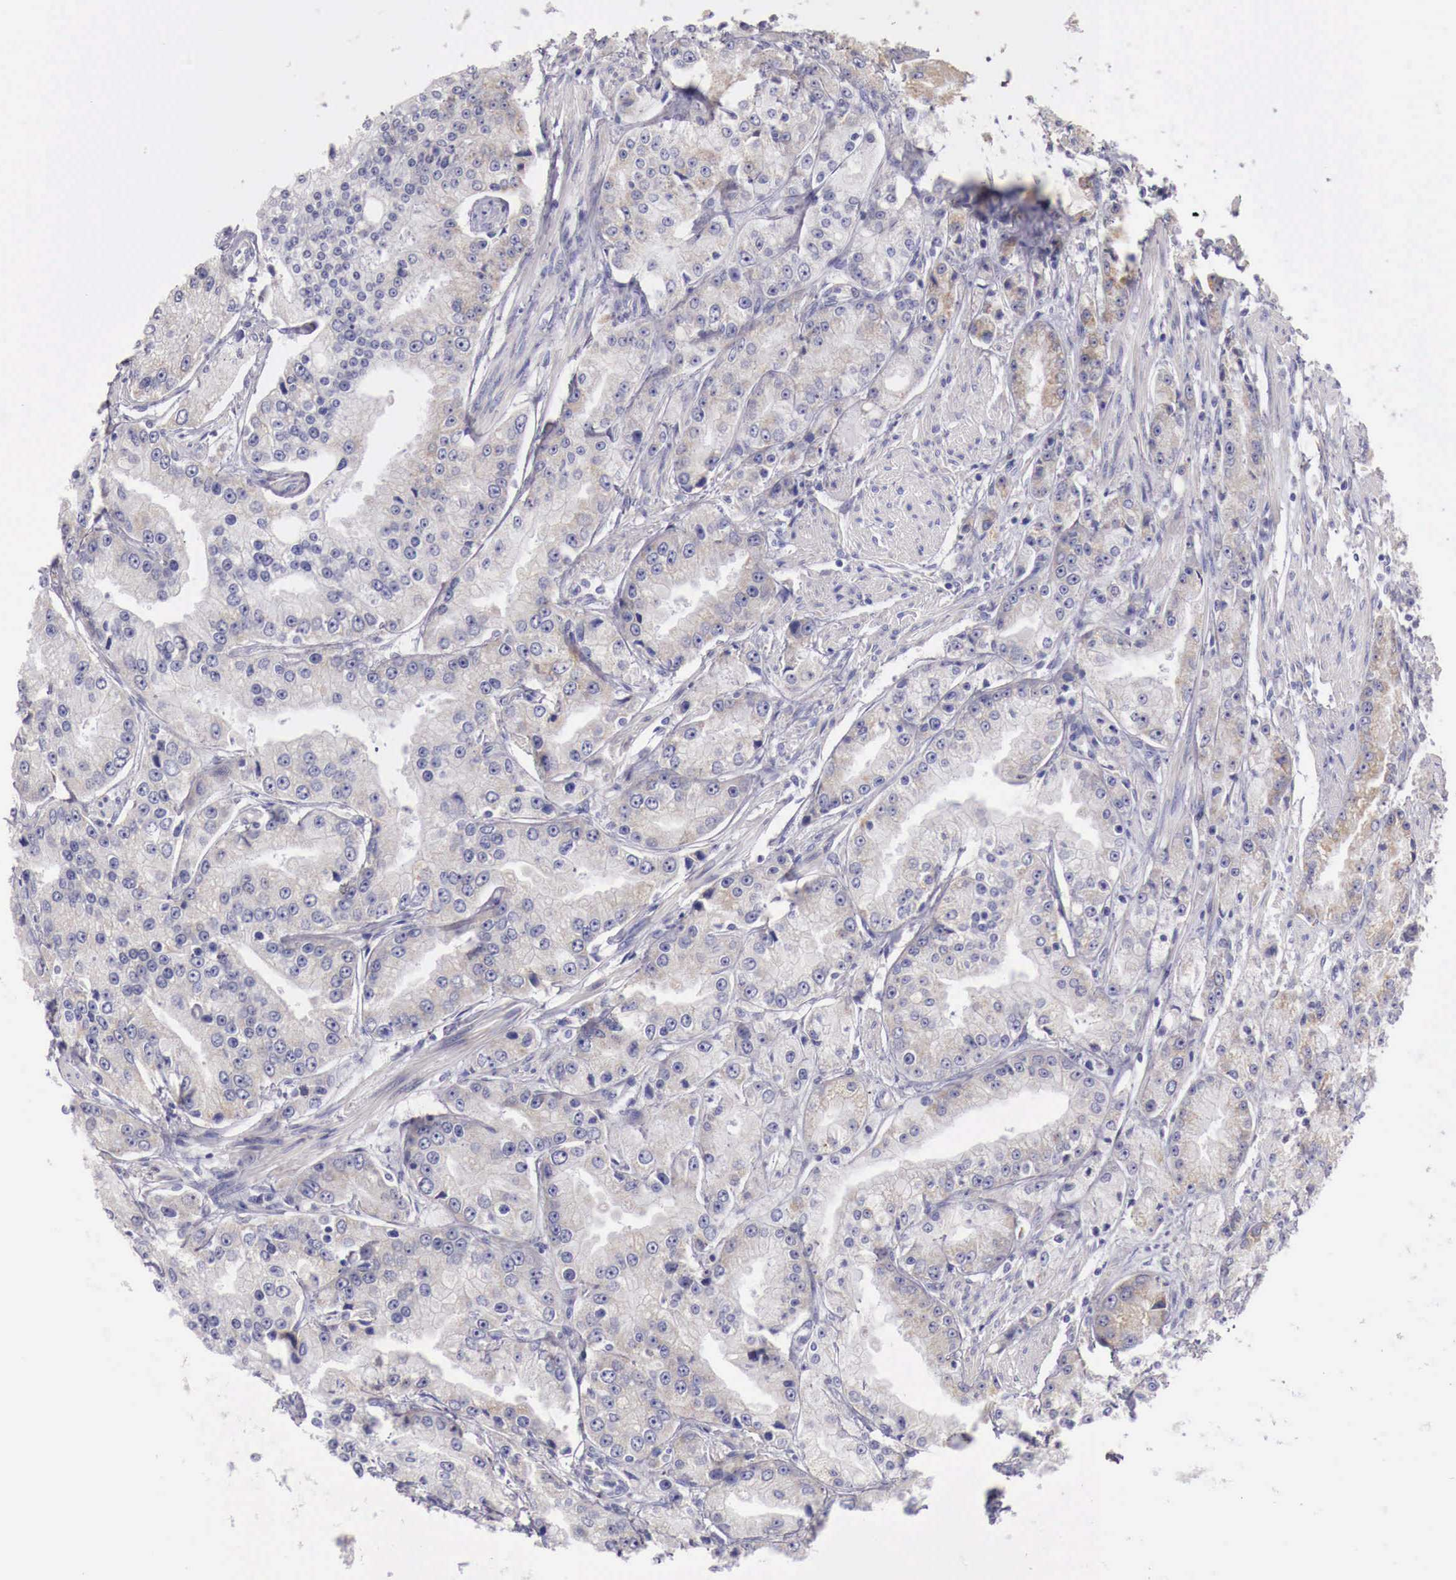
{"staining": {"intensity": "weak", "quantity": "25%-75%", "location": "cytoplasmic/membranous"}, "tissue": "prostate cancer", "cell_type": "Tumor cells", "image_type": "cancer", "snomed": [{"axis": "morphology", "description": "Adenocarcinoma, Medium grade"}, {"axis": "topography", "description": "Prostate"}], "caption": "A photomicrograph showing weak cytoplasmic/membranous positivity in approximately 25%-75% of tumor cells in adenocarcinoma (medium-grade) (prostate), as visualized by brown immunohistochemical staining.", "gene": "NREP", "patient": {"sex": "male", "age": 72}}